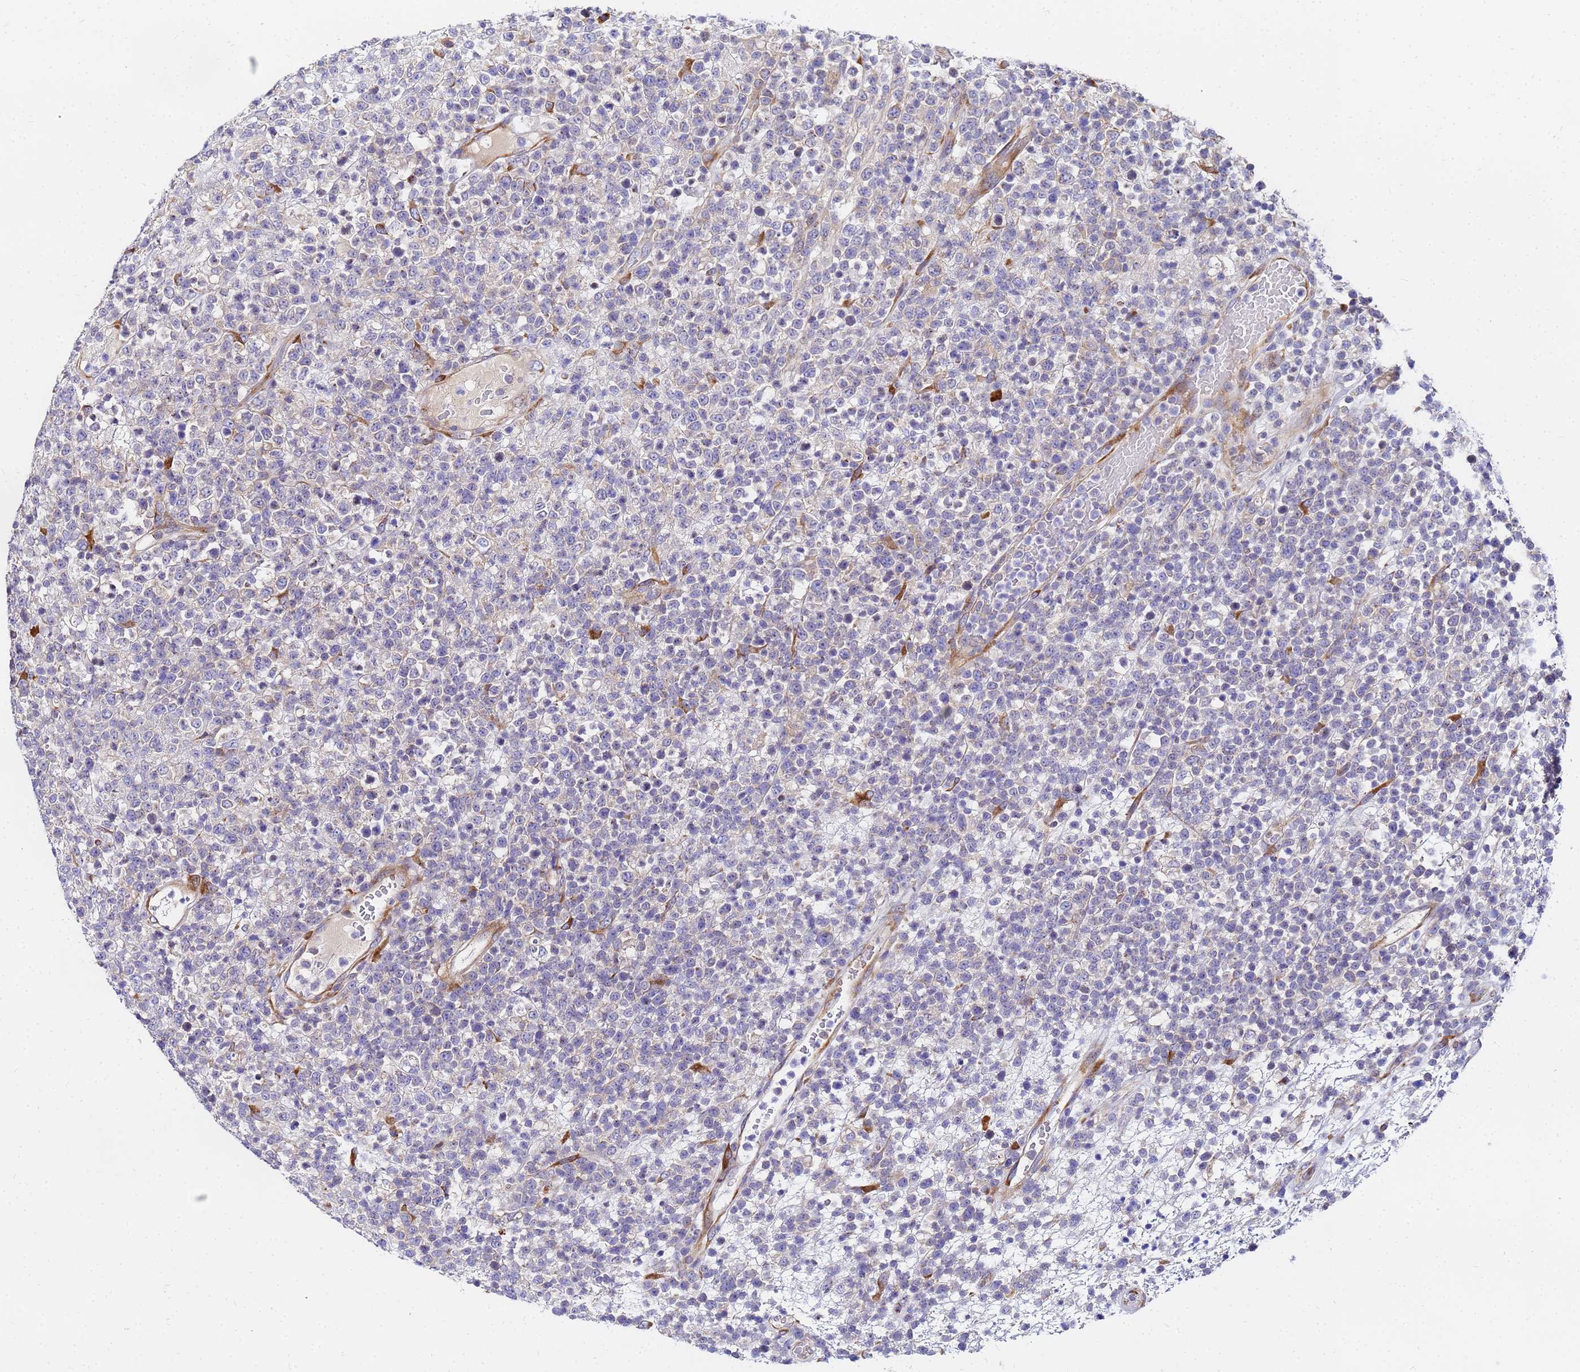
{"staining": {"intensity": "negative", "quantity": "none", "location": "none"}, "tissue": "lymphoma", "cell_type": "Tumor cells", "image_type": "cancer", "snomed": [{"axis": "morphology", "description": "Malignant lymphoma, non-Hodgkin's type, High grade"}, {"axis": "topography", "description": "Colon"}], "caption": "Human malignant lymphoma, non-Hodgkin's type (high-grade) stained for a protein using IHC displays no positivity in tumor cells.", "gene": "POM121", "patient": {"sex": "female", "age": 53}}